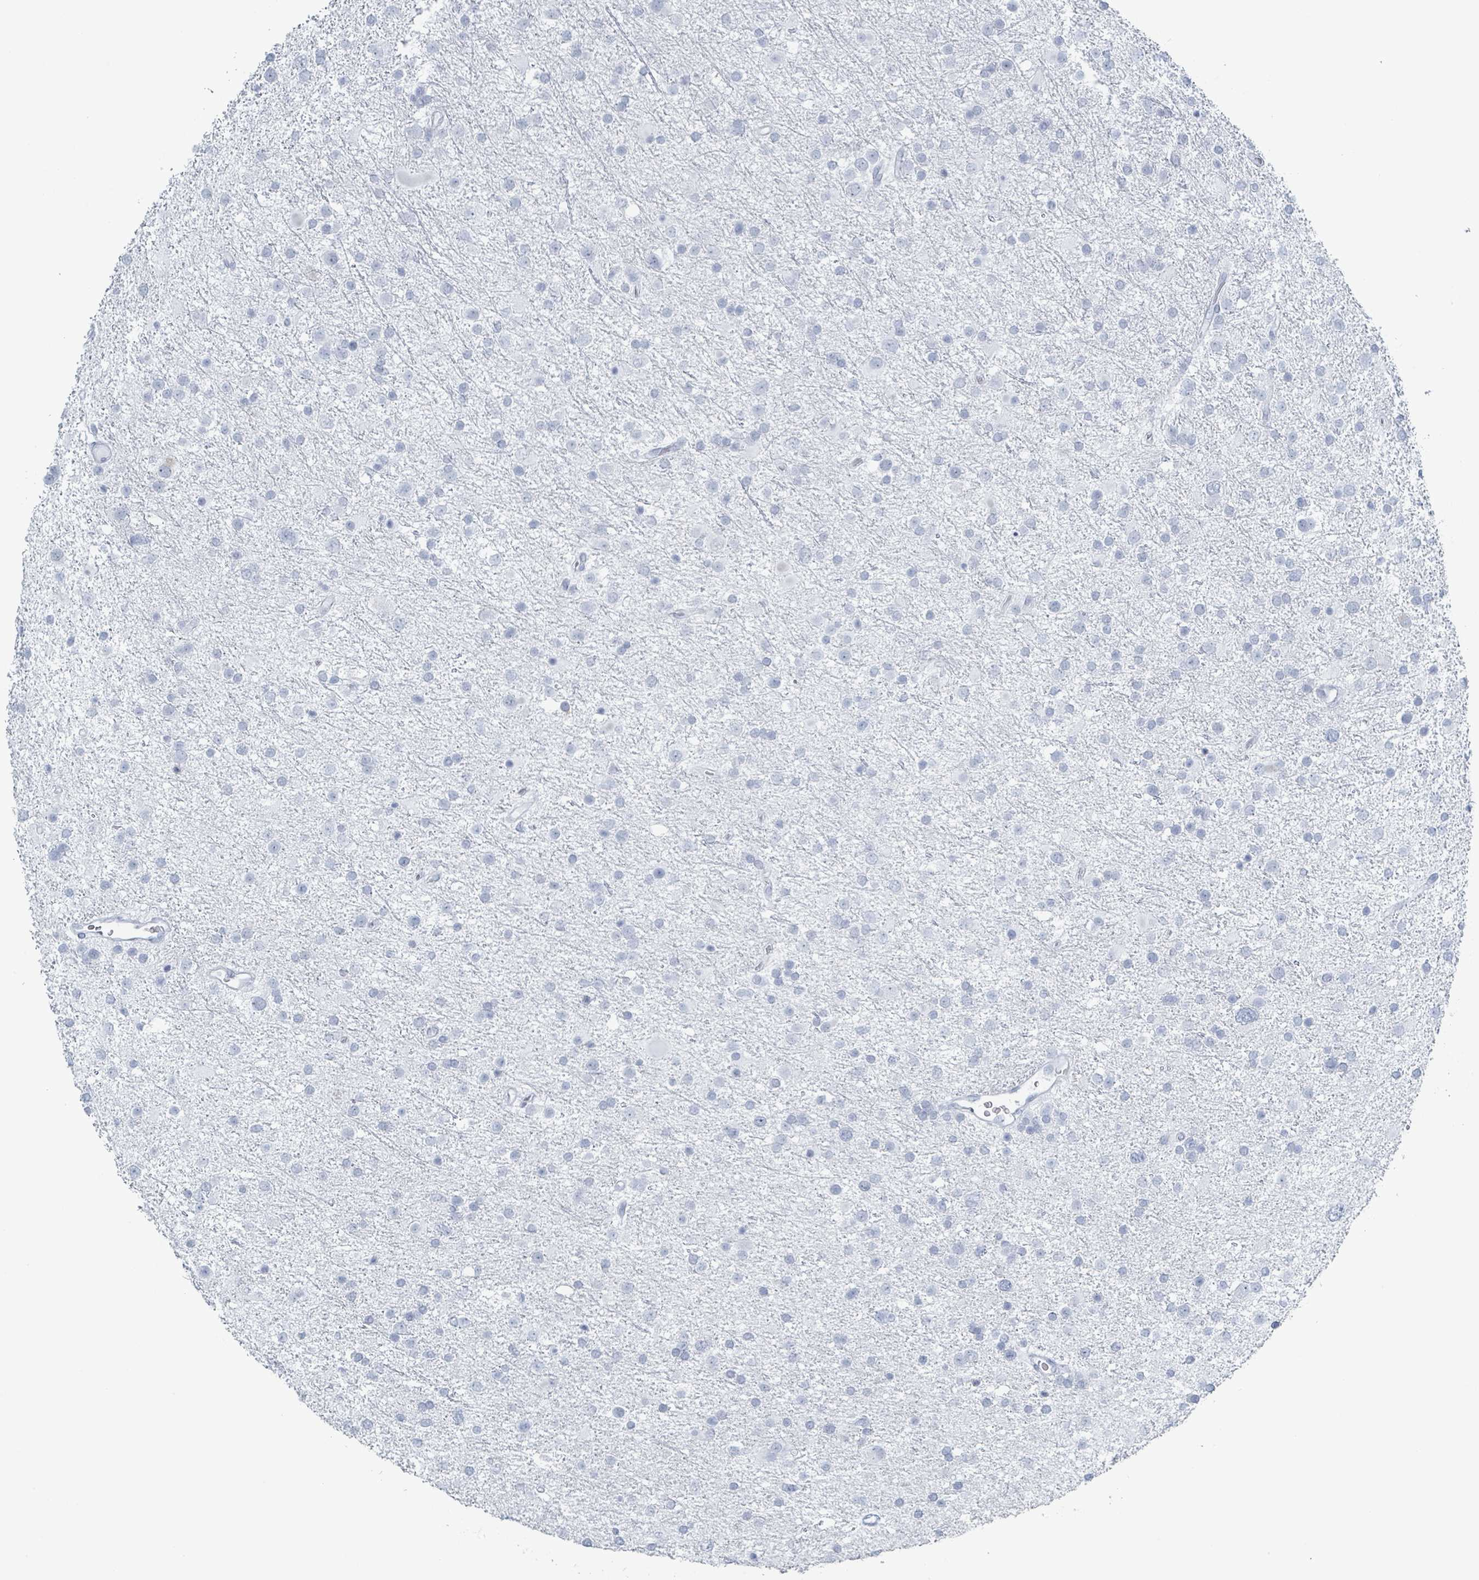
{"staining": {"intensity": "negative", "quantity": "none", "location": "none"}, "tissue": "glioma", "cell_type": "Tumor cells", "image_type": "cancer", "snomed": [{"axis": "morphology", "description": "Glioma, malignant, Low grade"}, {"axis": "topography", "description": "Brain"}], "caption": "IHC photomicrograph of malignant glioma (low-grade) stained for a protein (brown), which demonstrates no expression in tumor cells.", "gene": "GPR15LG", "patient": {"sex": "female", "age": 32}}